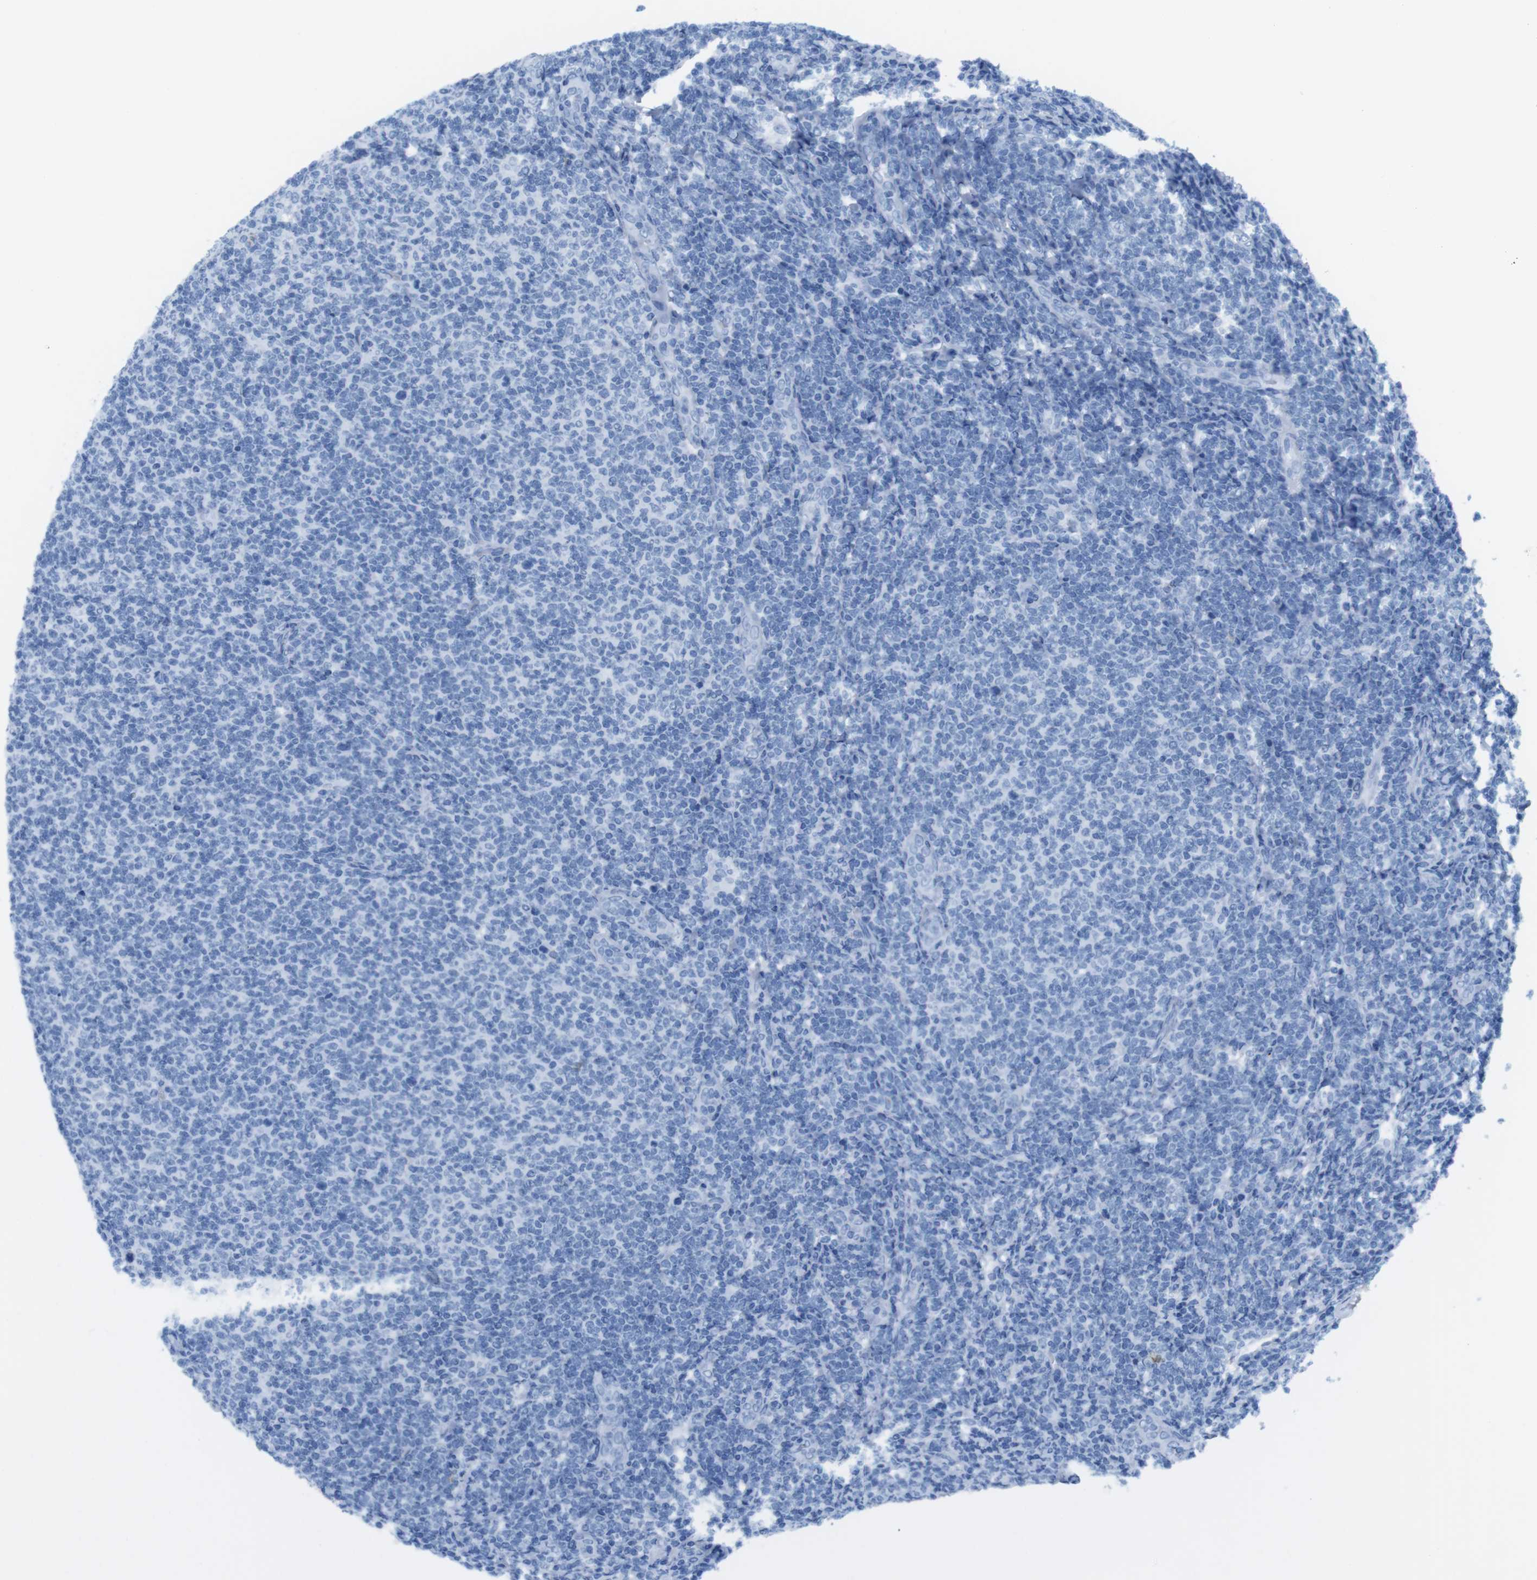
{"staining": {"intensity": "negative", "quantity": "none", "location": "none"}, "tissue": "lymphoma", "cell_type": "Tumor cells", "image_type": "cancer", "snomed": [{"axis": "morphology", "description": "Malignant lymphoma, non-Hodgkin's type, Low grade"}, {"axis": "topography", "description": "Lymph node"}], "caption": "Immunohistochemical staining of human lymphoma demonstrates no significant expression in tumor cells.", "gene": "TNFRSF4", "patient": {"sex": "male", "age": 66}}